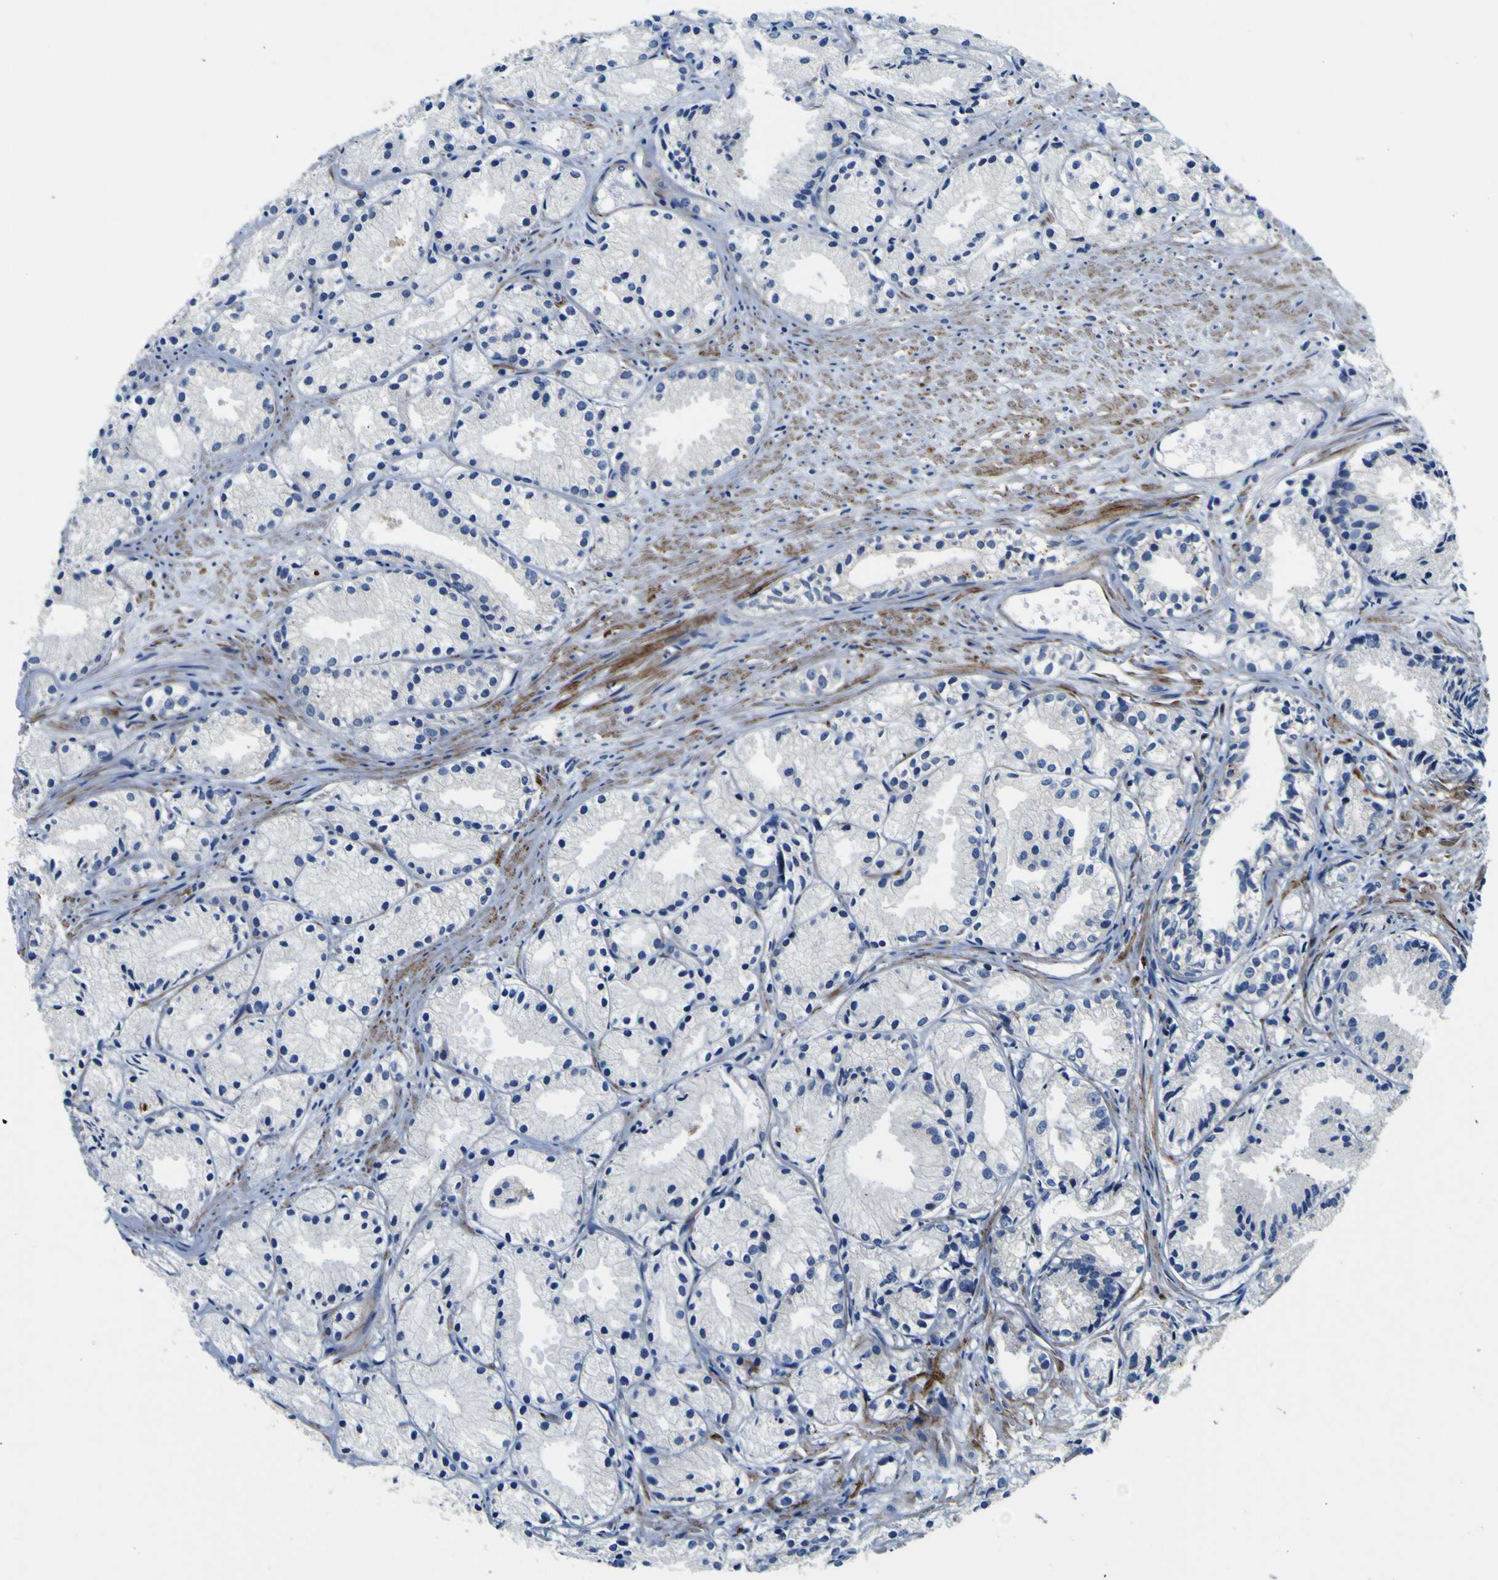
{"staining": {"intensity": "negative", "quantity": "none", "location": "none"}, "tissue": "prostate cancer", "cell_type": "Tumor cells", "image_type": "cancer", "snomed": [{"axis": "morphology", "description": "Adenocarcinoma, Low grade"}, {"axis": "topography", "description": "Prostate"}], "caption": "IHC image of neoplastic tissue: human prostate cancer (adenocarcinoma (low-grade)) stained with DAB exhibits no significant protein expression in tumor cells.", "gene": "AGAP3", "patient": {"sex": "male", "age": 72}}